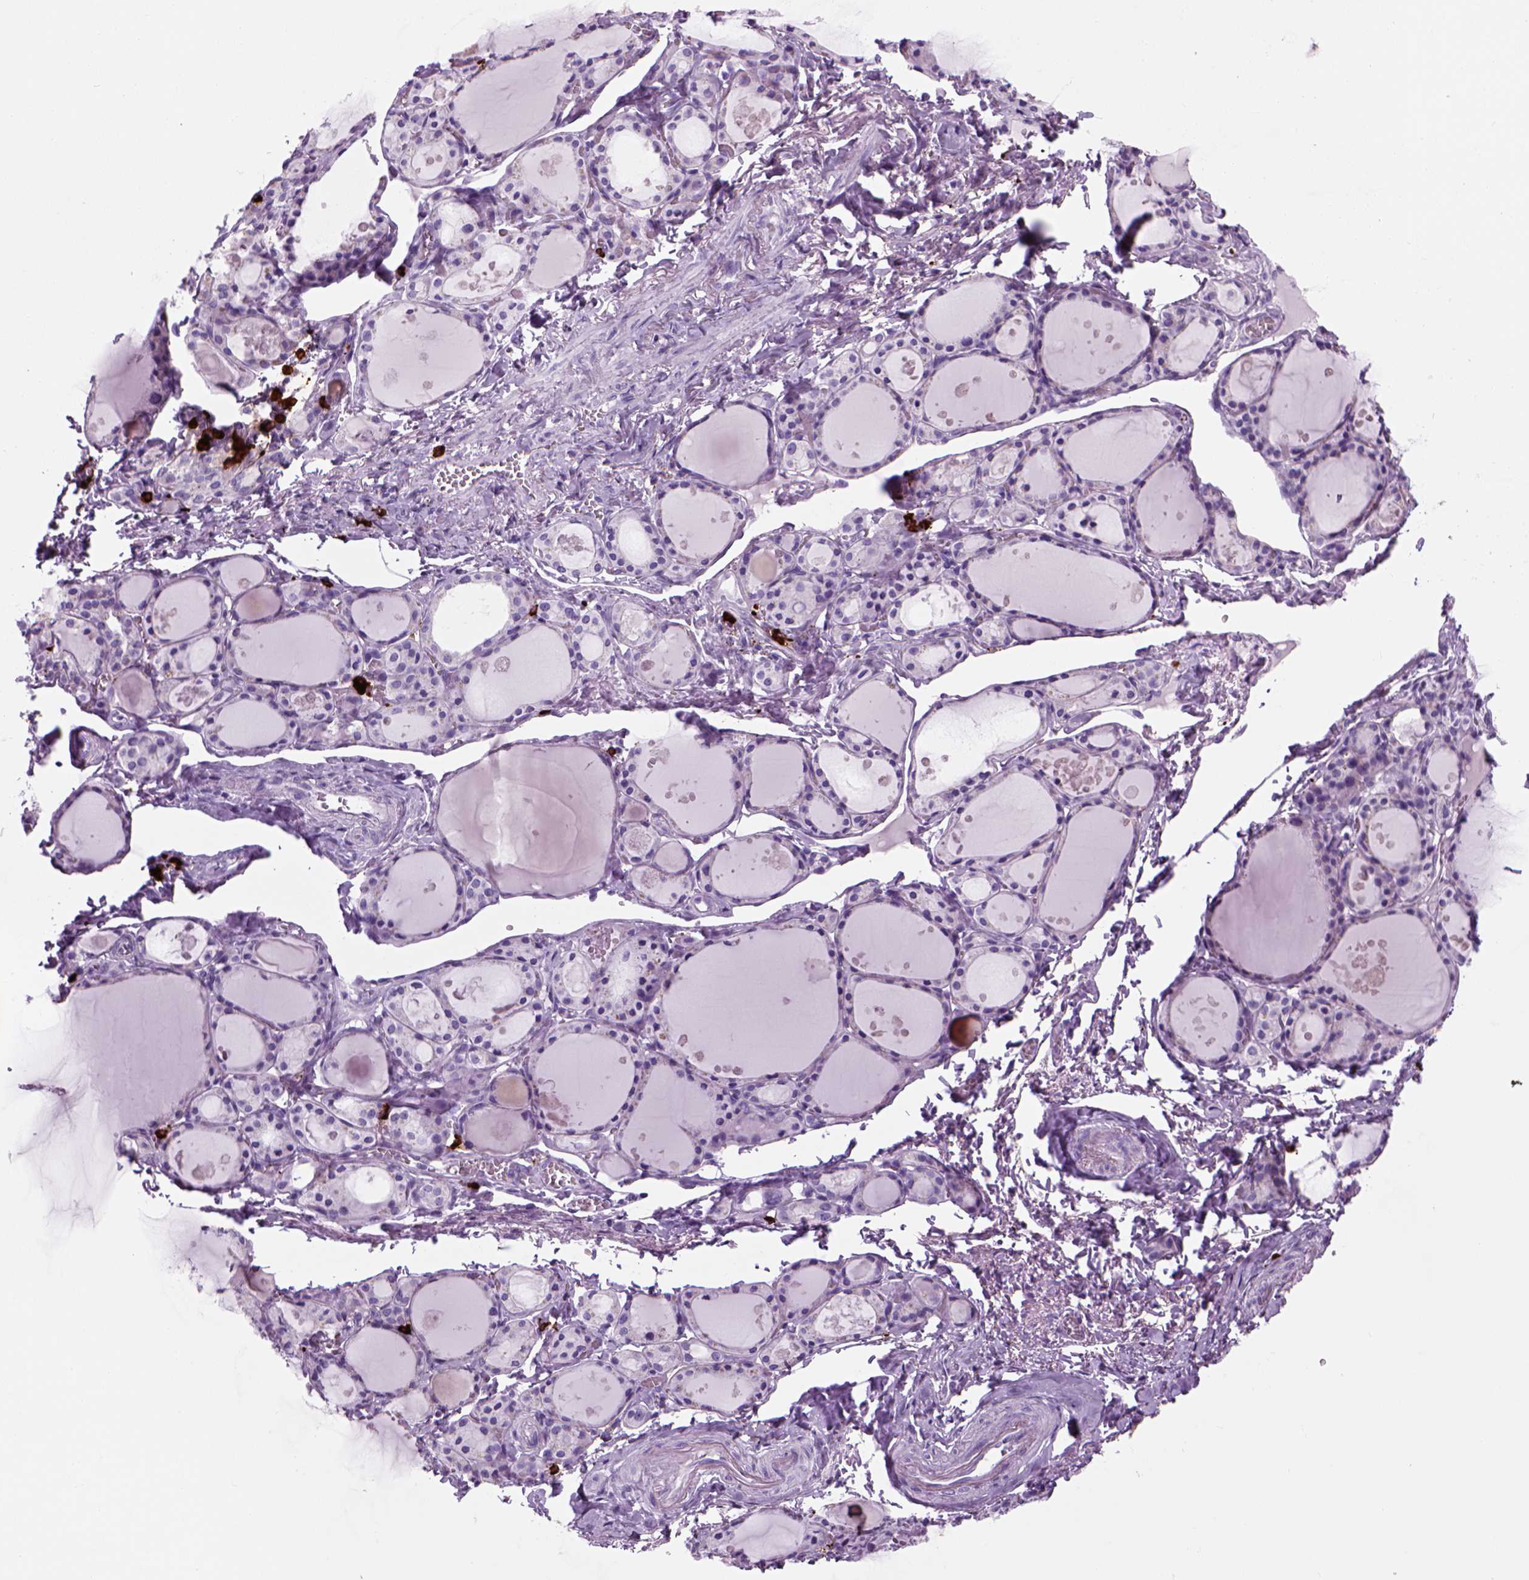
{"staining": {"intensity": "negative", "quantity": "none", "location": "none"}, "tissue": "thyroid gland", "cell_type": "Glandular cells", "image_type": "normal", "snomed": [{"axis": "morphology", "description": "Normal tissue, NOS"}, {"axis": "topography", "description": "Thyroid gland"}], "caption": "Glandular cells are negative for protein expression in normal human thyroid gland. (Brightfield microscopy of DAB (3,3'-diaminobenzidine) immunohistochemistry (IHC) at high magnification).", "gene": "MZB1", "patient": {"sex": "male", "age": 68}}